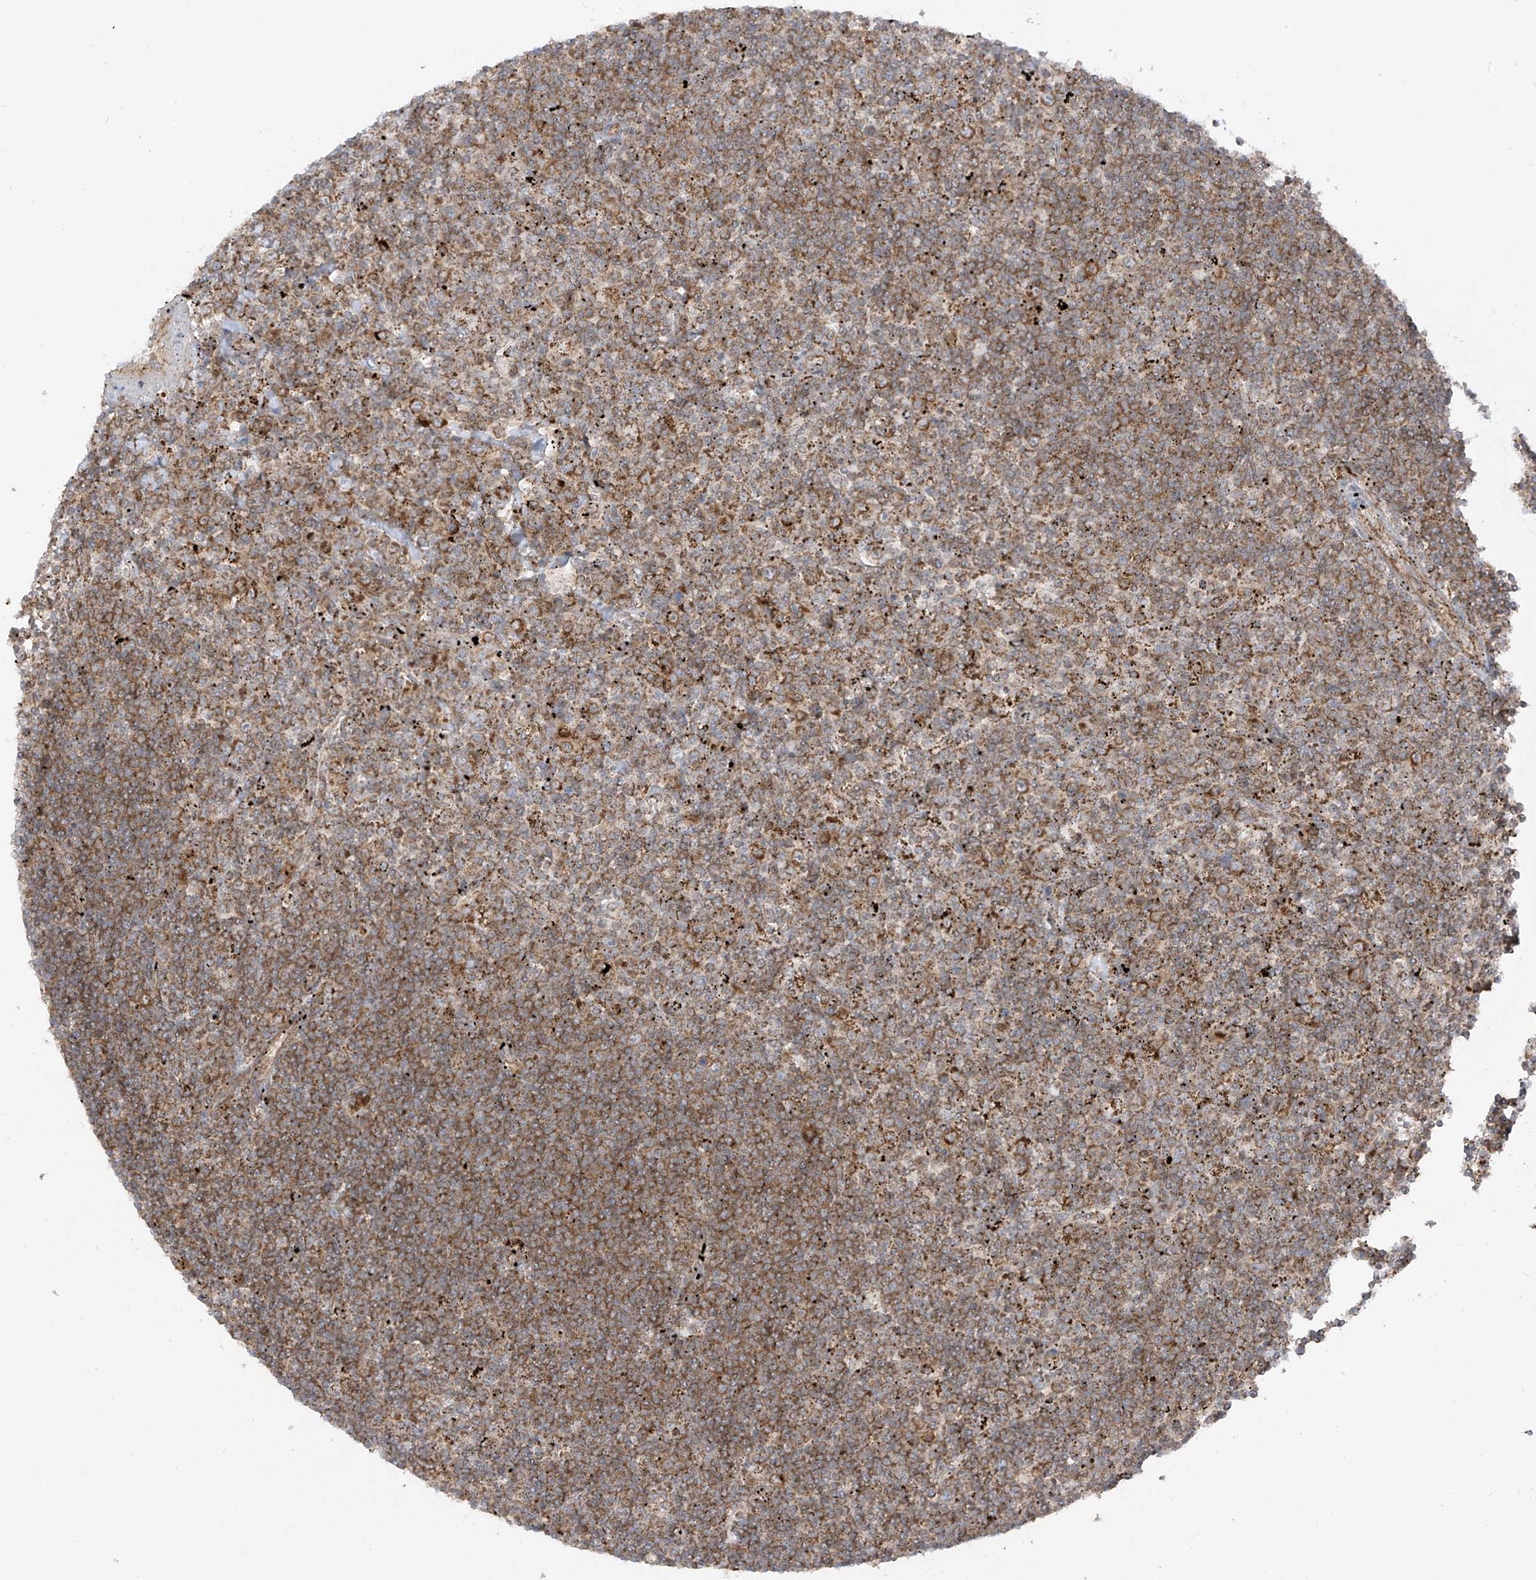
{"staining": {"intensity": "moderate", "quantity": ">75%", "location": "cytoplasmic/membranous"}, "tissue": "lymphoma", "cell_type": "Tumor cells", "image_type": "cancer", "snomed": [{"axis": "morphology", "description": "Malignant lymphoma, non-Hodgkin's type, Low grade"}, {"axis": "topography", "description": "Spleen"}], "caption": "An image of human low-grade malignant lymphoma, non-Hodgkin's type stained for a protein shows moderate cytoplasmic/membranous brown staining in tumor cells. (DAB IHC with brightfield microscopy, high magnification).", "gene": "REPS1", "patient": {"sex": "male", "age": 76}}